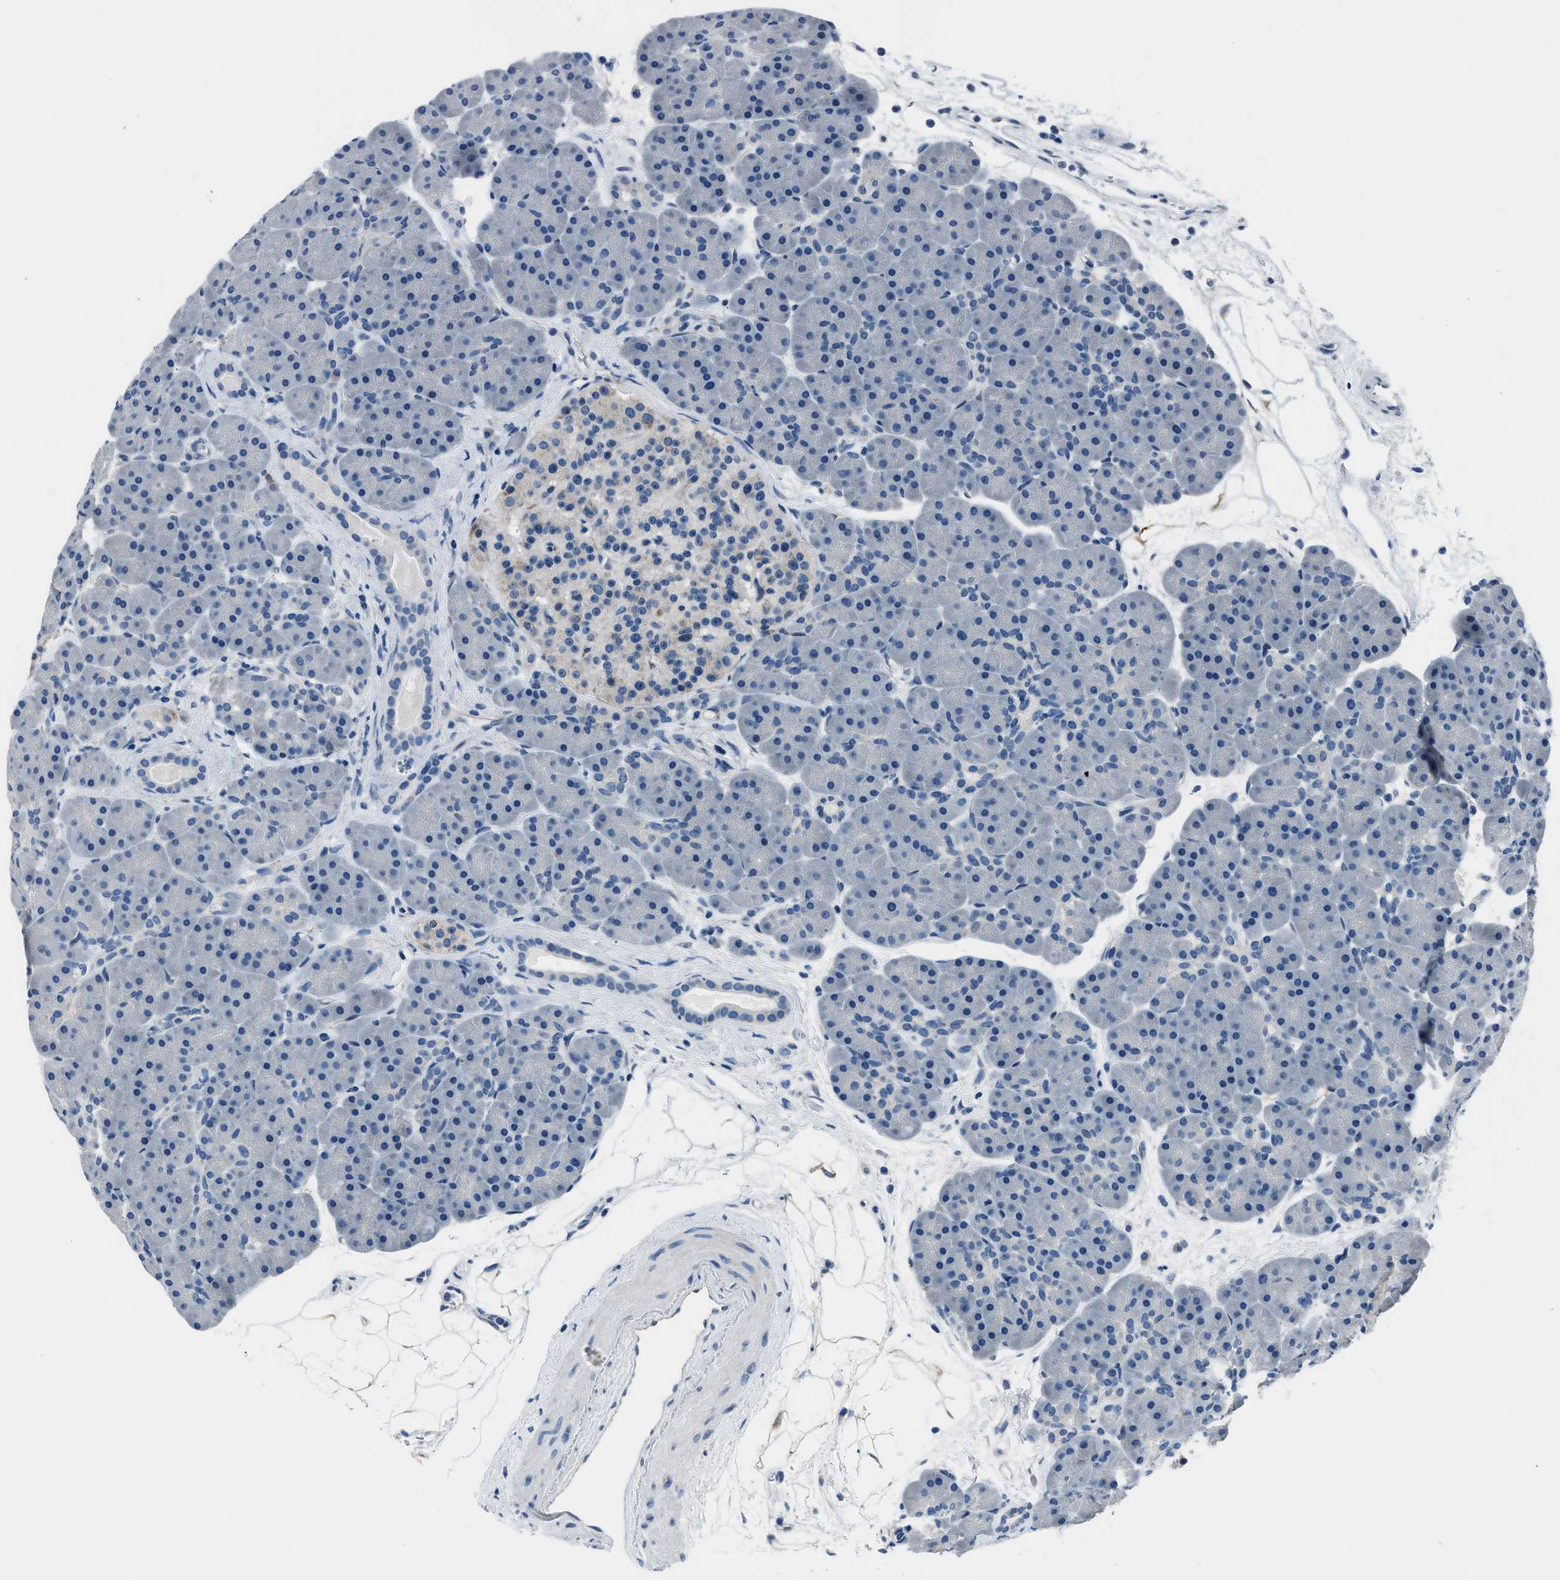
{"staining": {"intensity": "negative", "quantity": "none", "location": "none"}, "tissue": "pancreas", "cell_type": "Exocrine glandular cells", "image_type": "normal", "snomed": [{"axis": "morphology", "description": "Normal tissue, NOS"}, {"axis": "topography", "description": "Pancreas"}], "caption": "Protein analysis of normal pancreas exhibits no significant positivity in exocrine glandular cells.", "gene": "GJA3", "patient": {"sex": "male", "age": 66}}